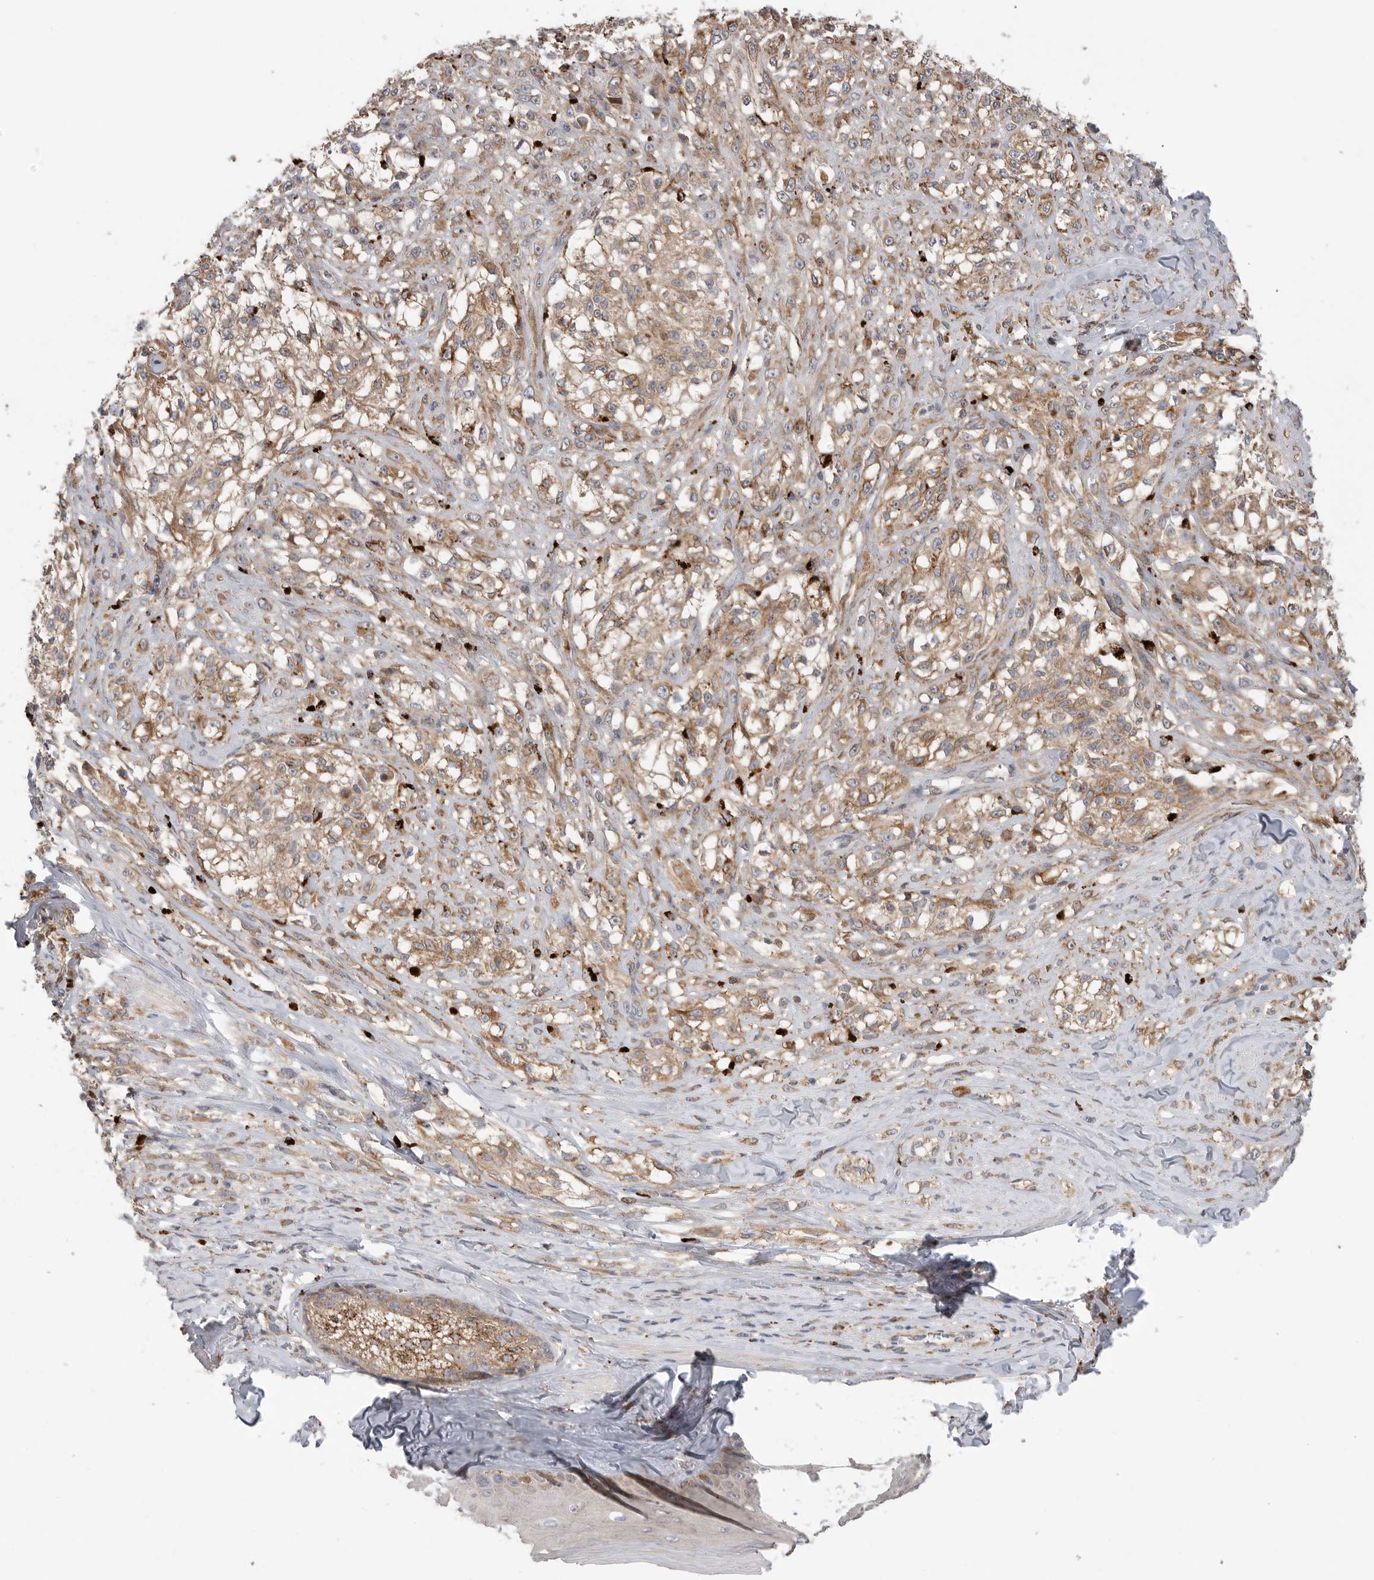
{"staining": {"intensity": "moderate", "quantity": ">75%", "location": "cytoplasmic/membranous"}, "tissue": "melanoma", "cell_type": "Tumor cells", "image_type": "cancer", "snomed": [{"axis": "morphology", "description": "Malignant melanoma, NOS"}, {"axis": "topography", "description": "Skin of head"}], "caption": "Human malignant melanoma stained for a protein (brown) reveals moderate cytoplasmic/membranous positive expression in approximately >75% of tumor cells.", "gene": "GALNS", "patient": {"sex": "male", "age": 83}}